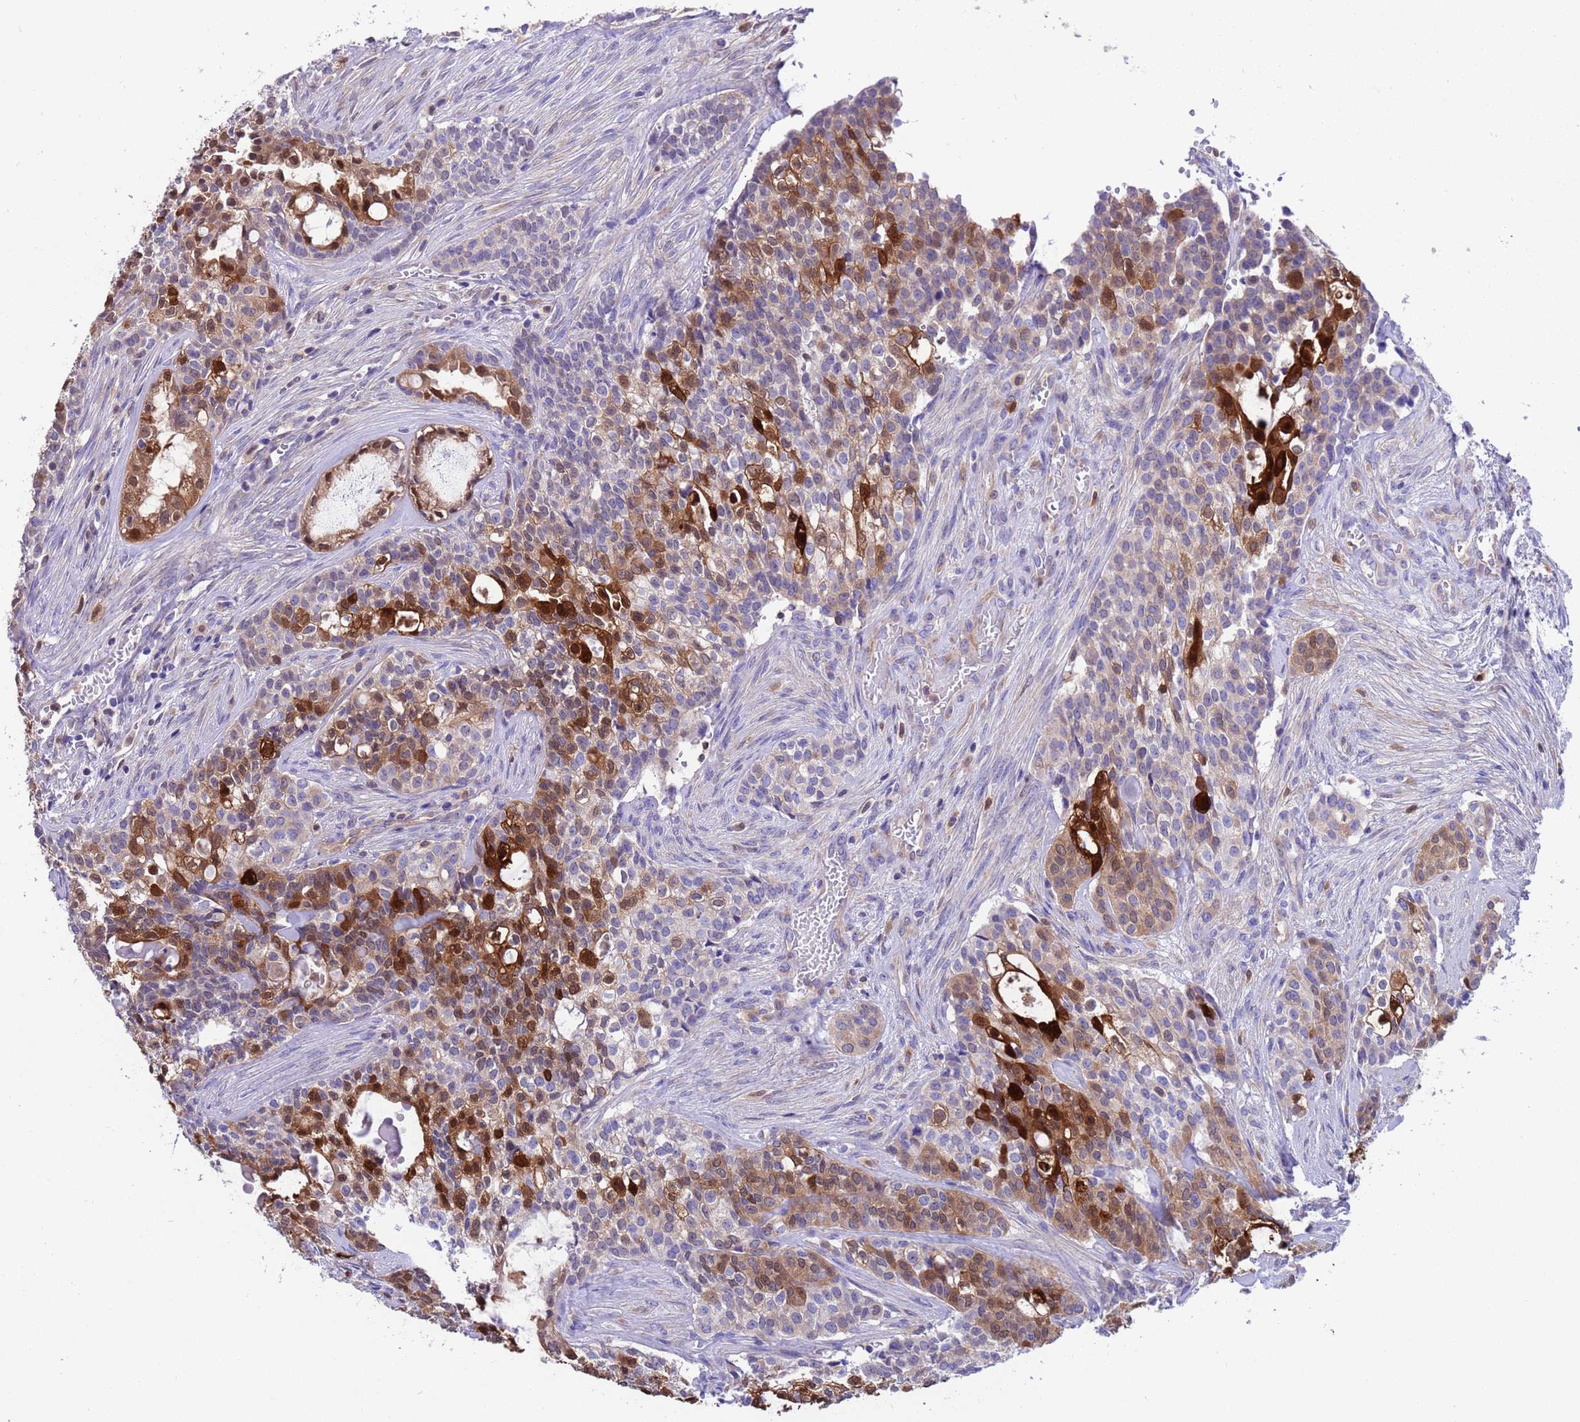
{"staining": {"intensity": "strong", "quantity": "<25%", "location": "cytoplasmic/membranous,nuclear"}, "tissue": "head and neck cancer", "cell_type": "Tumor cells", "image_type": "cancer", "snomed": [{"axis": "morphology", "description": "Adenocarcinoma, NOS"}, {"axis": "topography", "description": "Head-Neck"}], "caption": "A photomicrograph showing strong cytoplasmic/membranous and nuclear staining in about <25% of tumor cells in head and neck adenocarcinoma, as visualized by brown immunohistochemical staining.", "gene": "C6orf47", "patient": {"sex": "male", "age": 81}}